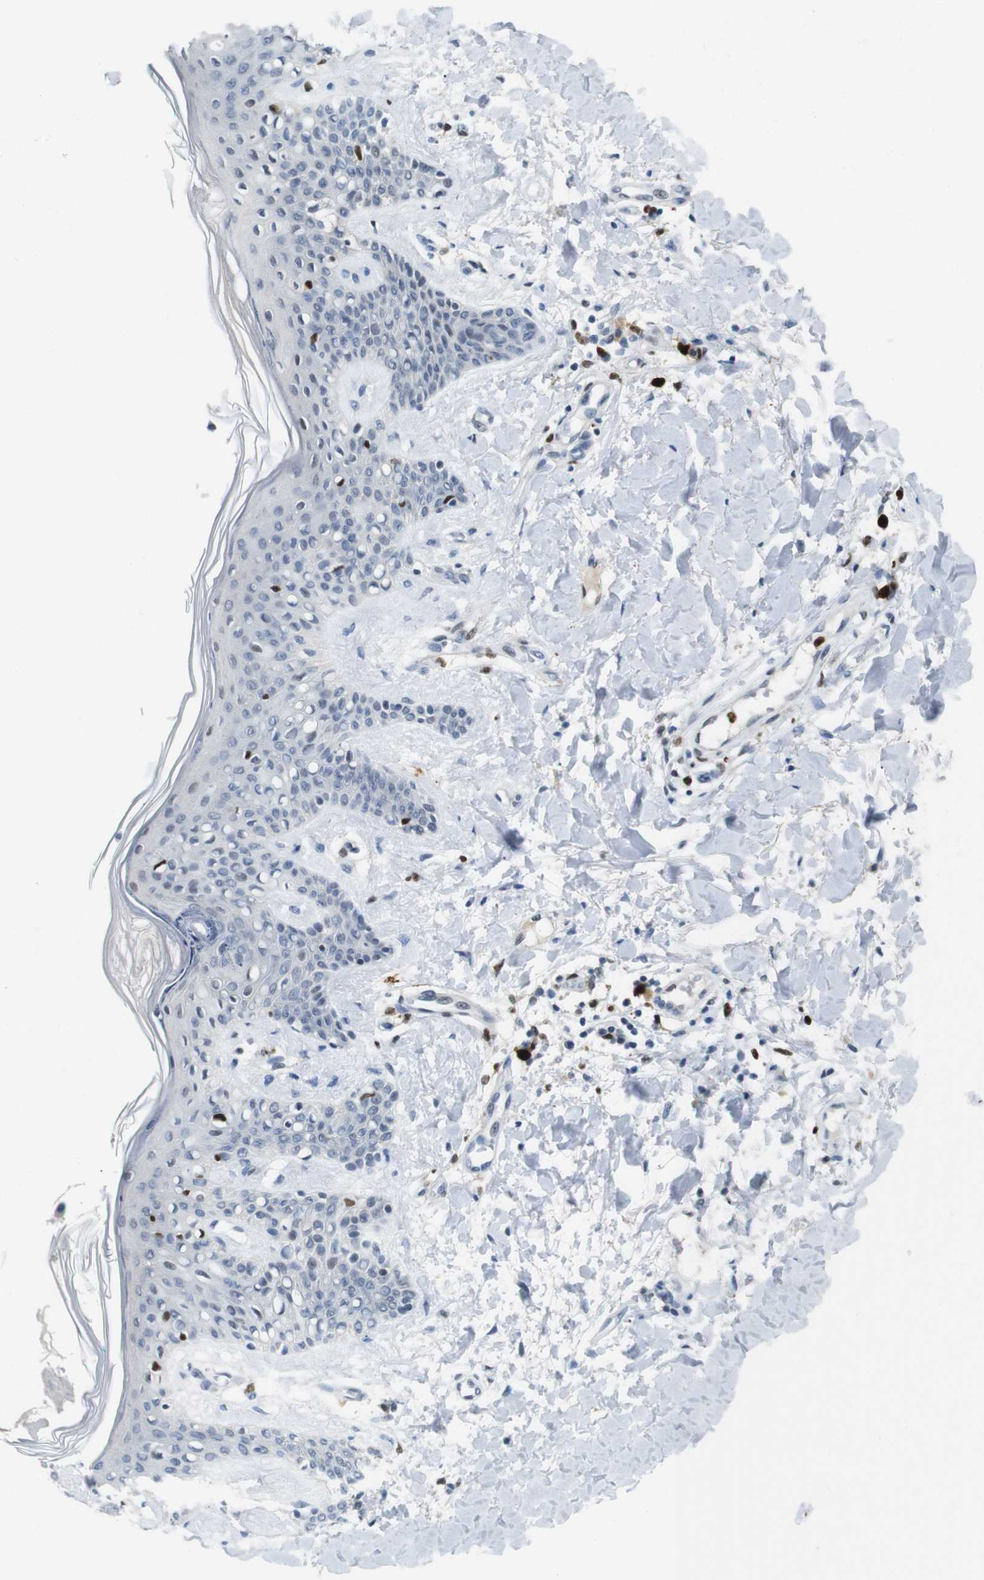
{"staining": {"intensity": "negative", "quantity": "none", "location": "none"}, "tissue": "skin", "cell_type": "Fibroblasts", "image_type": "normal", "snomed": [{"axis": "morphology", "description": "Normal tissue, NOS"}, {"axis": "topography", "description": "Skin"}], "caption": "The immunohistochemistry (IHC) histopathology image has no significant staining in fibroblasts of skin. The staining is performed using DAB (3,3'-diaminobenzidine) brown chromogen with nuclei counter-stained in using hematoxylin.", "gene": "IRF8", "patient": {"sex": "male", "age": 16}}